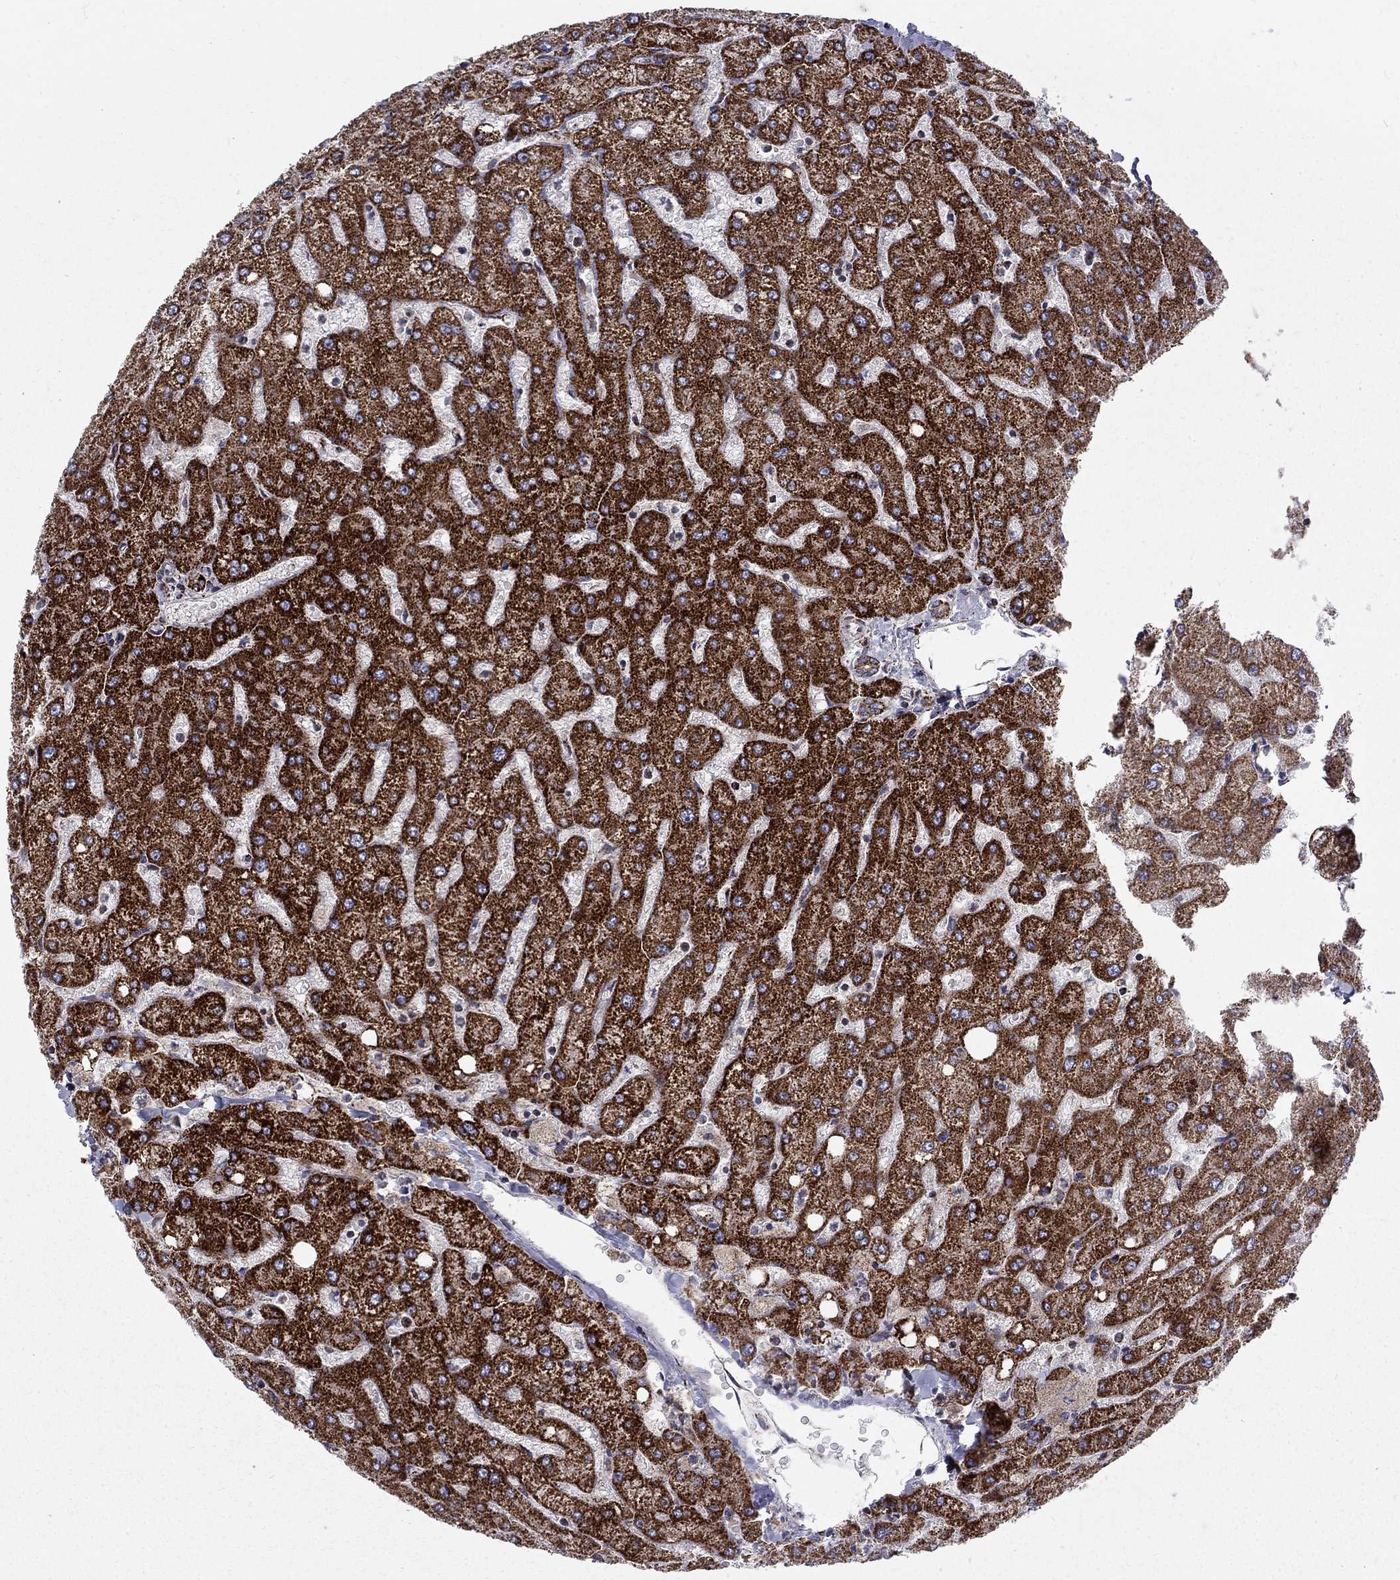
{"staining": {"intensity": "negative", "quantity": "none", "location": "none"}, "tissue": "liver", "cell_type": "Cholangiocytes", "image_type": "normal", "snomed": [{"axis": "morphology", "description": "Normal tissue, NOS"}, {"axis": "topography", "description": "Liver"}], "caption": "IHC photomicrograph of benign liver stained for a protein (brown), which displays no positivity in cholangiocytes.", "gene": "ALDH1B1", "patient": {"sex": "female", "age": 54}}